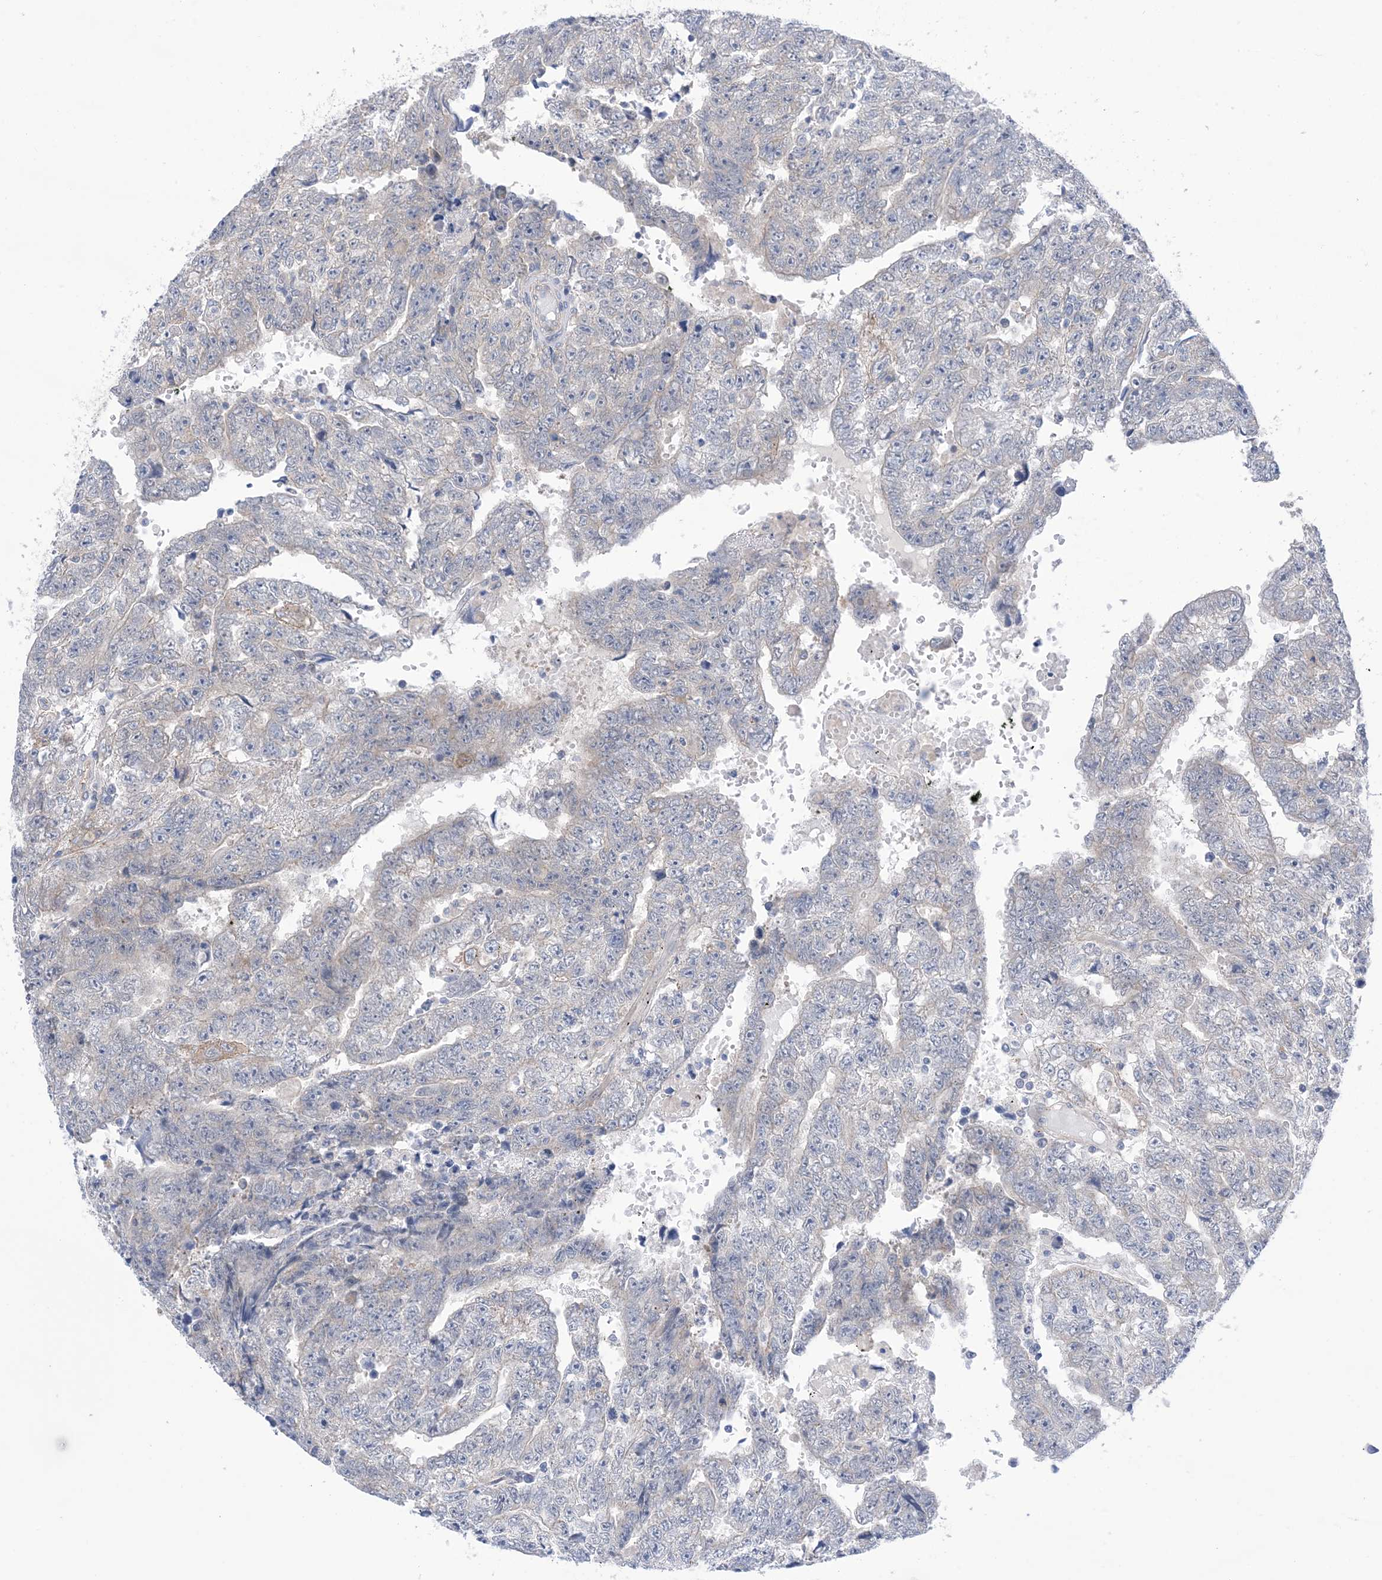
{"staining": {"intensity": "negative", "quantity": "none", "location": "none"}, "tissue": "testis cancer", "cell_type": "Tumor cells", "image_type": "cancer", "snomed": [{"axis": "morphology", "description": "Carcinoma, Embryonal, NOS"}, {"axis": "topography", "description": "Testis"}], "caption": "There is no significant positivity in tumor cells of embryonal carcinoma (testis). Nuclei are stained in blue.", "gene": "EHBP1", "patient": {"sex": "male", "age": 25}}